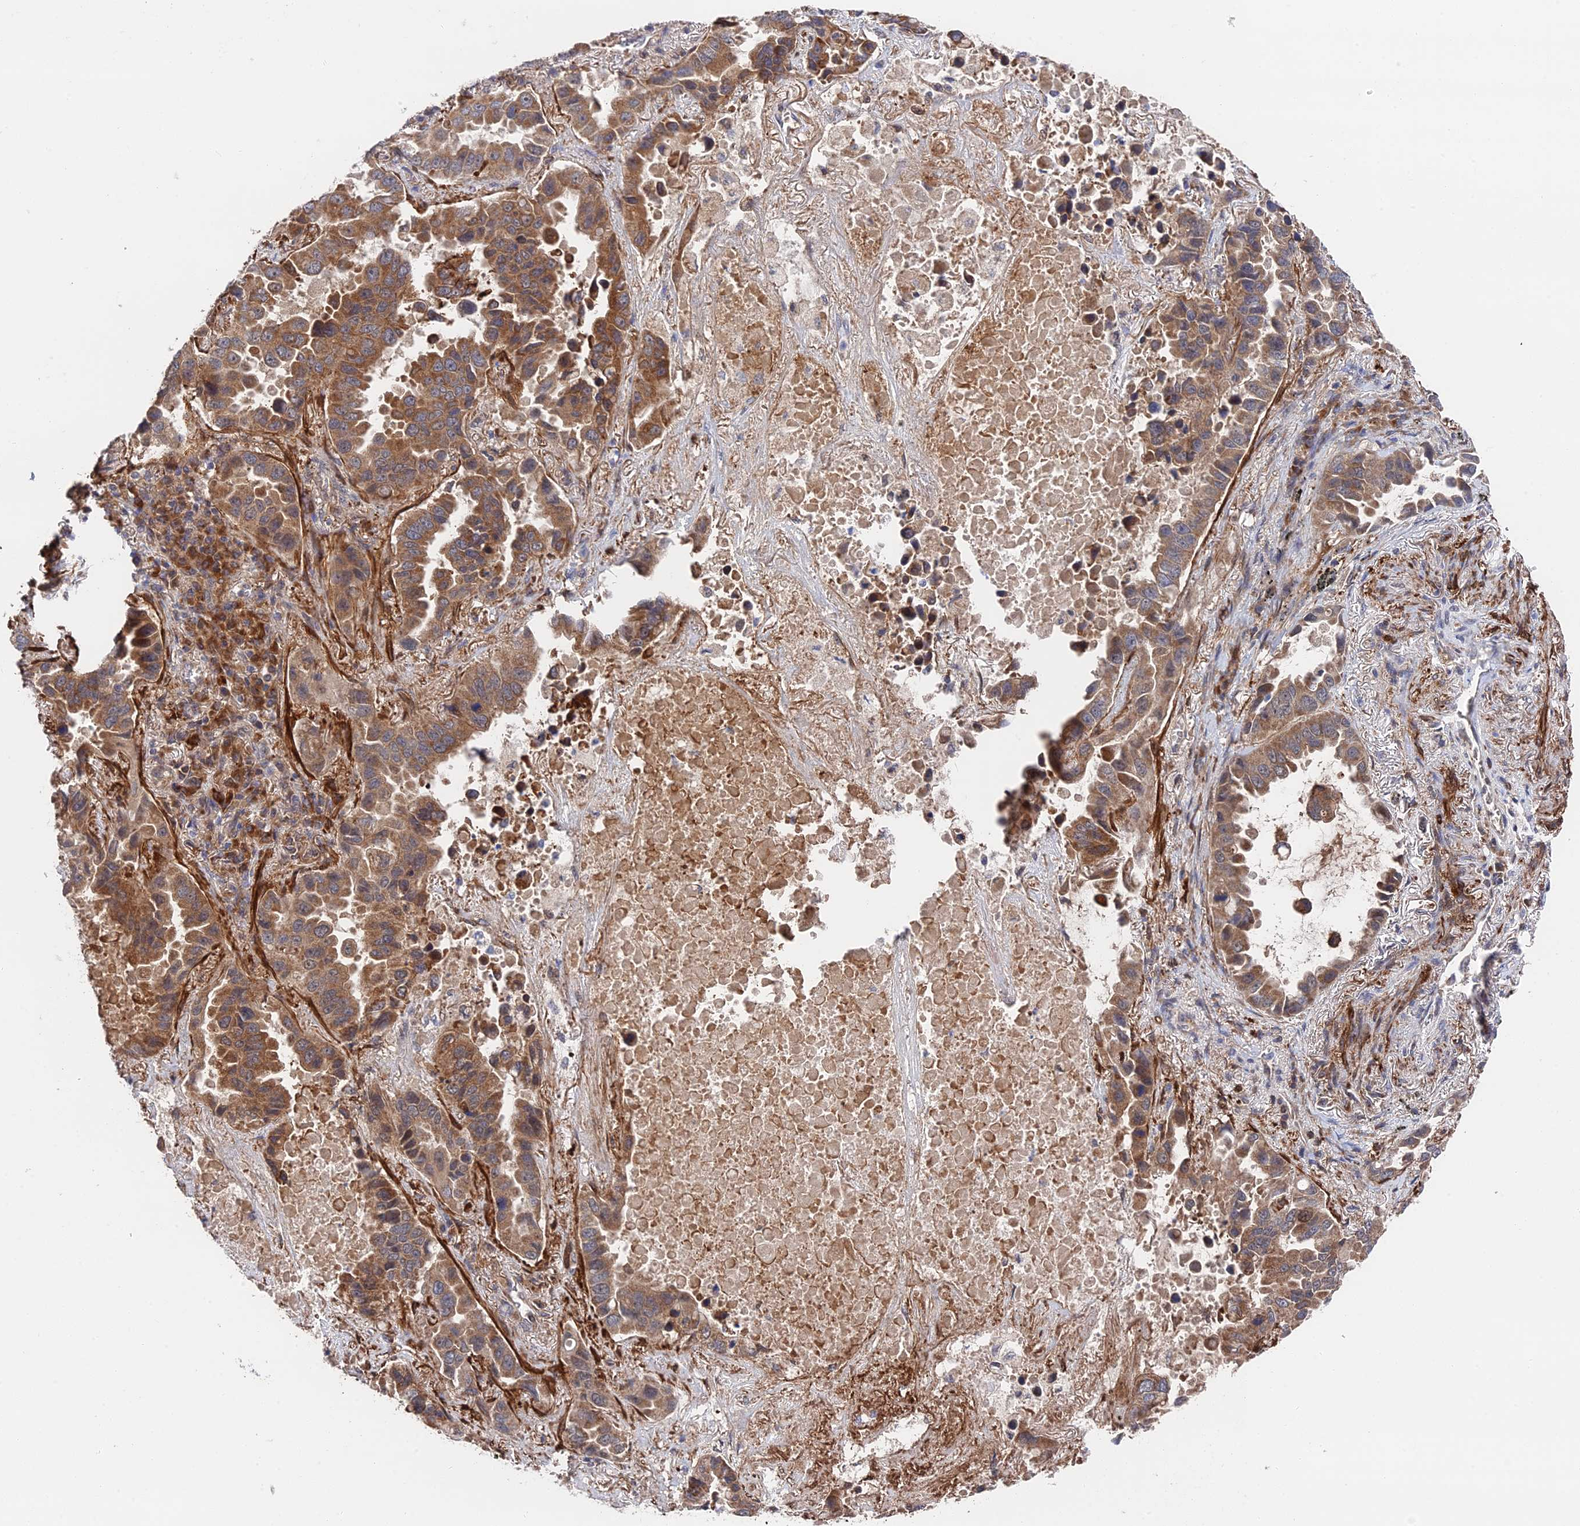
{"staining": {"intensity": "moderate", "quantity": ">75%", "location": "cytoplasmic/membranous"}, "tissue": "lung cancer", "cell_type": "Tumor cells", "image_type": "cancer", "snomed": [{"axis": "morphology", "description": "Adenocarcinoma, NOS"}, {"axis": "topography", "description": "Lung"}], "caption": "This histopathology image exhibits immunohistochemistry (IHC) staining of lung cancer (adenocarcinoma), with medium moderate cytoplasmic/membranous expression in about >75% of tumor cells.", "gene": "ZNF320", "patient": {"sex": "male", "age": 64}}